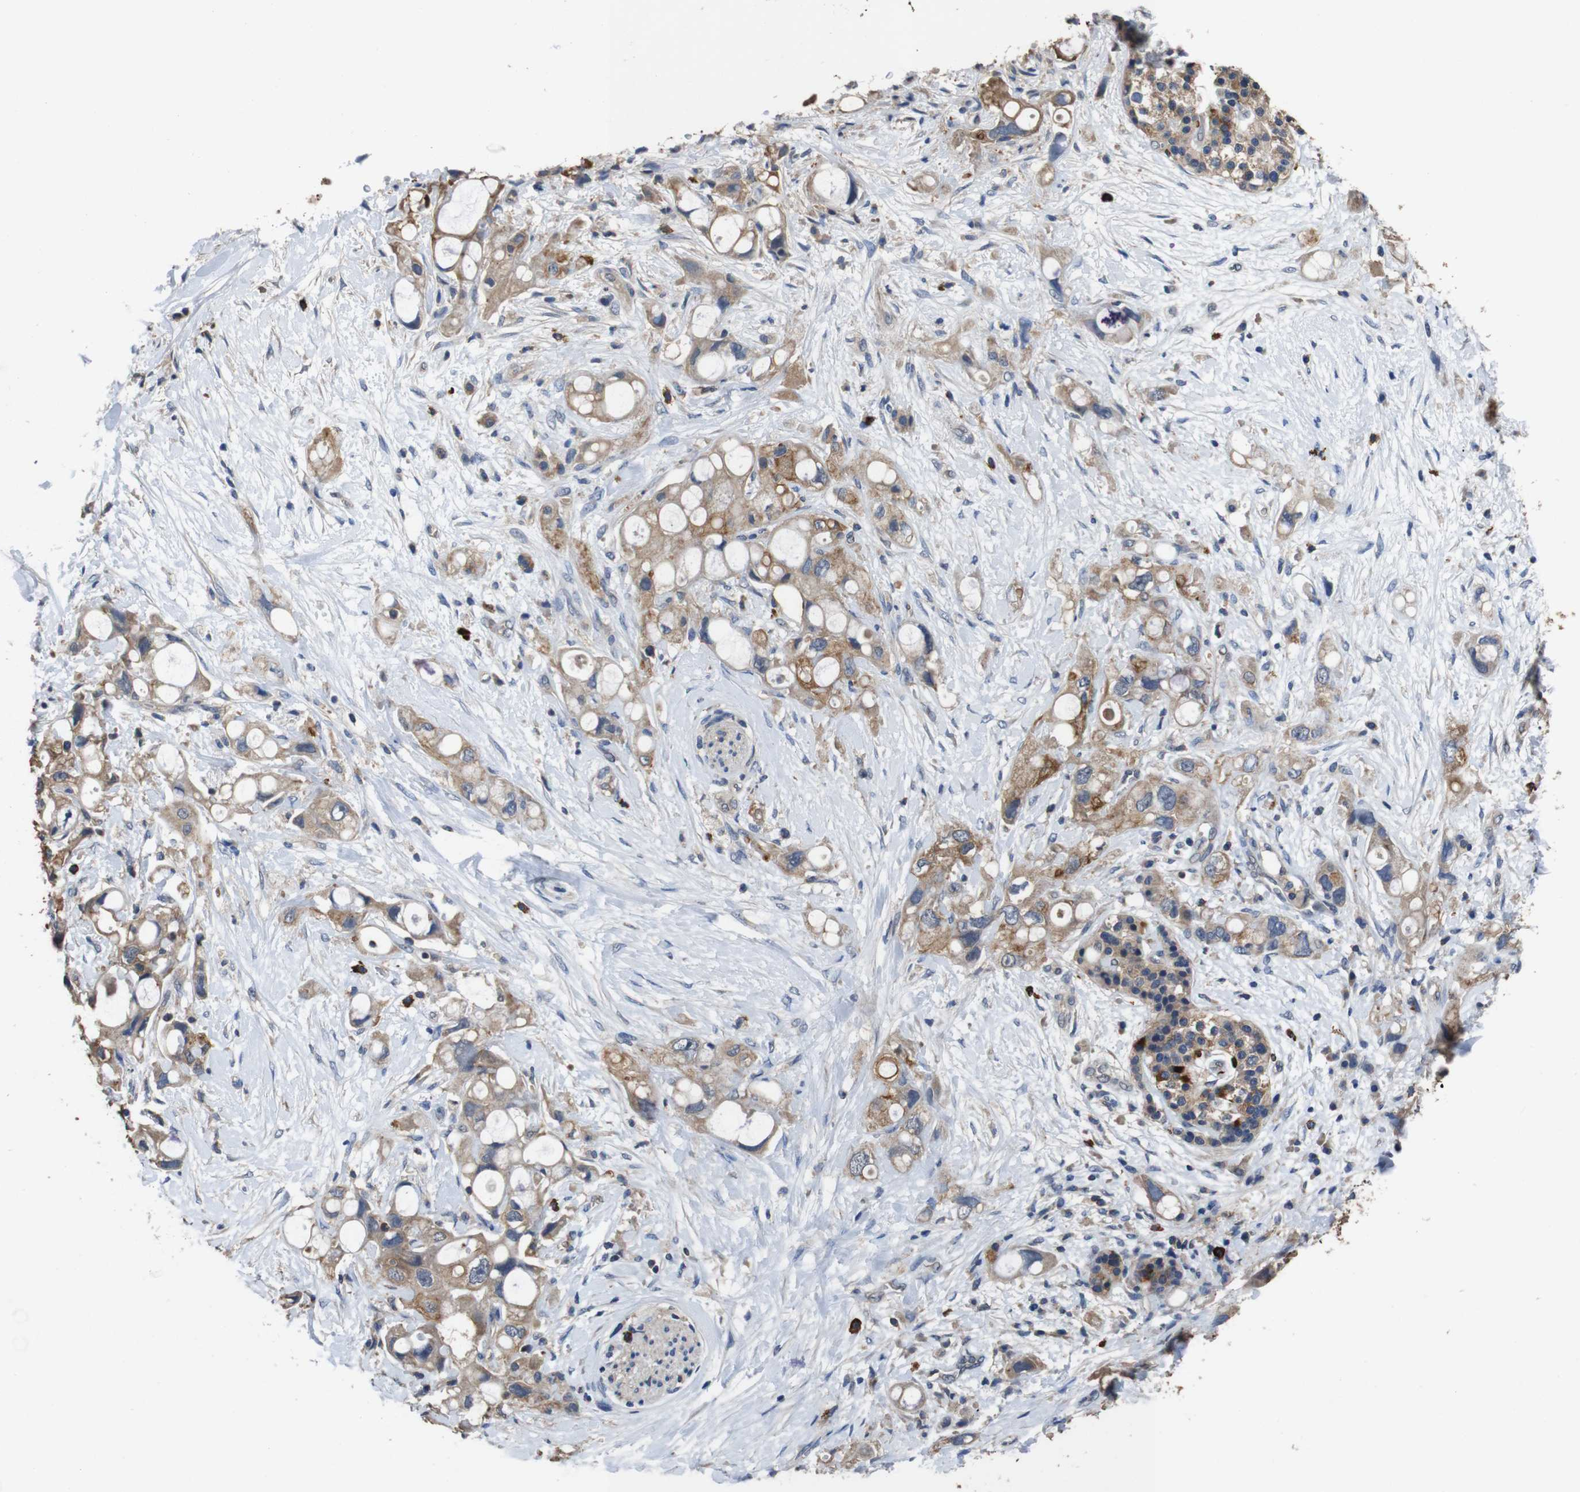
{"staining": {"intensity": "moderate", "quantity": ">75%", "location": "cytoplasmic/membranous"}, "tissue": "pancreatic cancer", "cell_type": "Tumor cells", "image_type": "cancer", "snomed": [{"axis": "morphology", "description": "Adenocarcinoma, NOS"}, {"axis": "topography", "description": "Pancreas"}], "caption": "A medium amount of moderate cytoplasmic/membranous expression is appreciated in approximately >75% of tumor cells in pancreatic cancer tissue. Immunohistochemistry (ihc) stains the protein of interest in brown and the nuclei are stained blue.", "gene": "GLIPR1", "patient": {"sex": "female", "age": 56}}